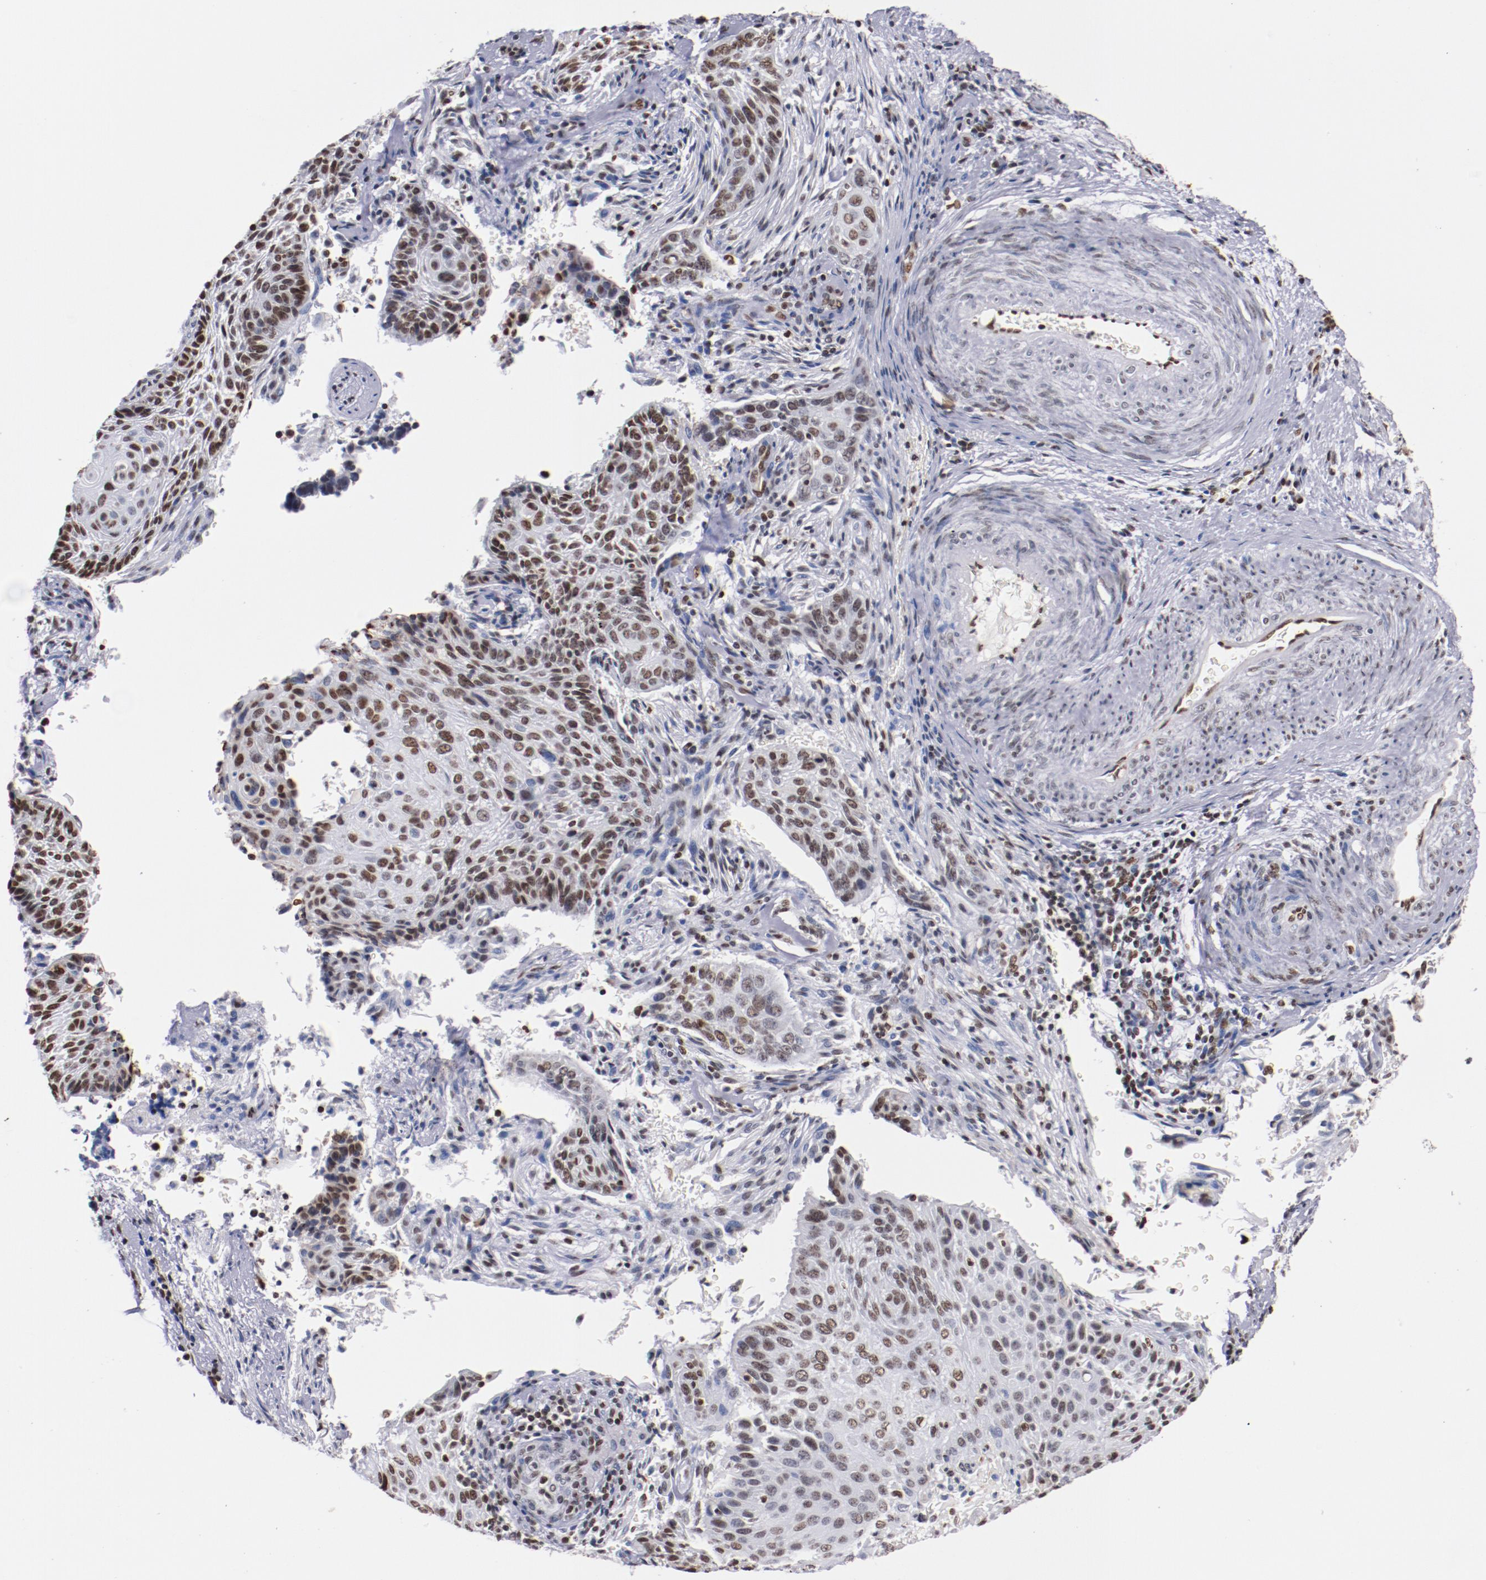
{"staining": {"intensity": "weak", "quantity": ">75%", "location": "nuclear"}, "tissue": "cervical cancer", "cell_type": "Tumor cells", "image_type": "cancer", "snomed": [{"axis": "morphology", "description": "Squamous cell carcinoma, NOS"}, {"axis": "topography", "description": "Cervix"}], "caption": "DAB immunohistochemical staining of cervical squamous cell carcinoma reveals weak nuclear protein expression in approximately >75% of tumor cells. (DAB = brown stain, brightfield microscopy at high magnification).", "gene": "IFI16", "patient": {"sex": "female", "age": 33}}